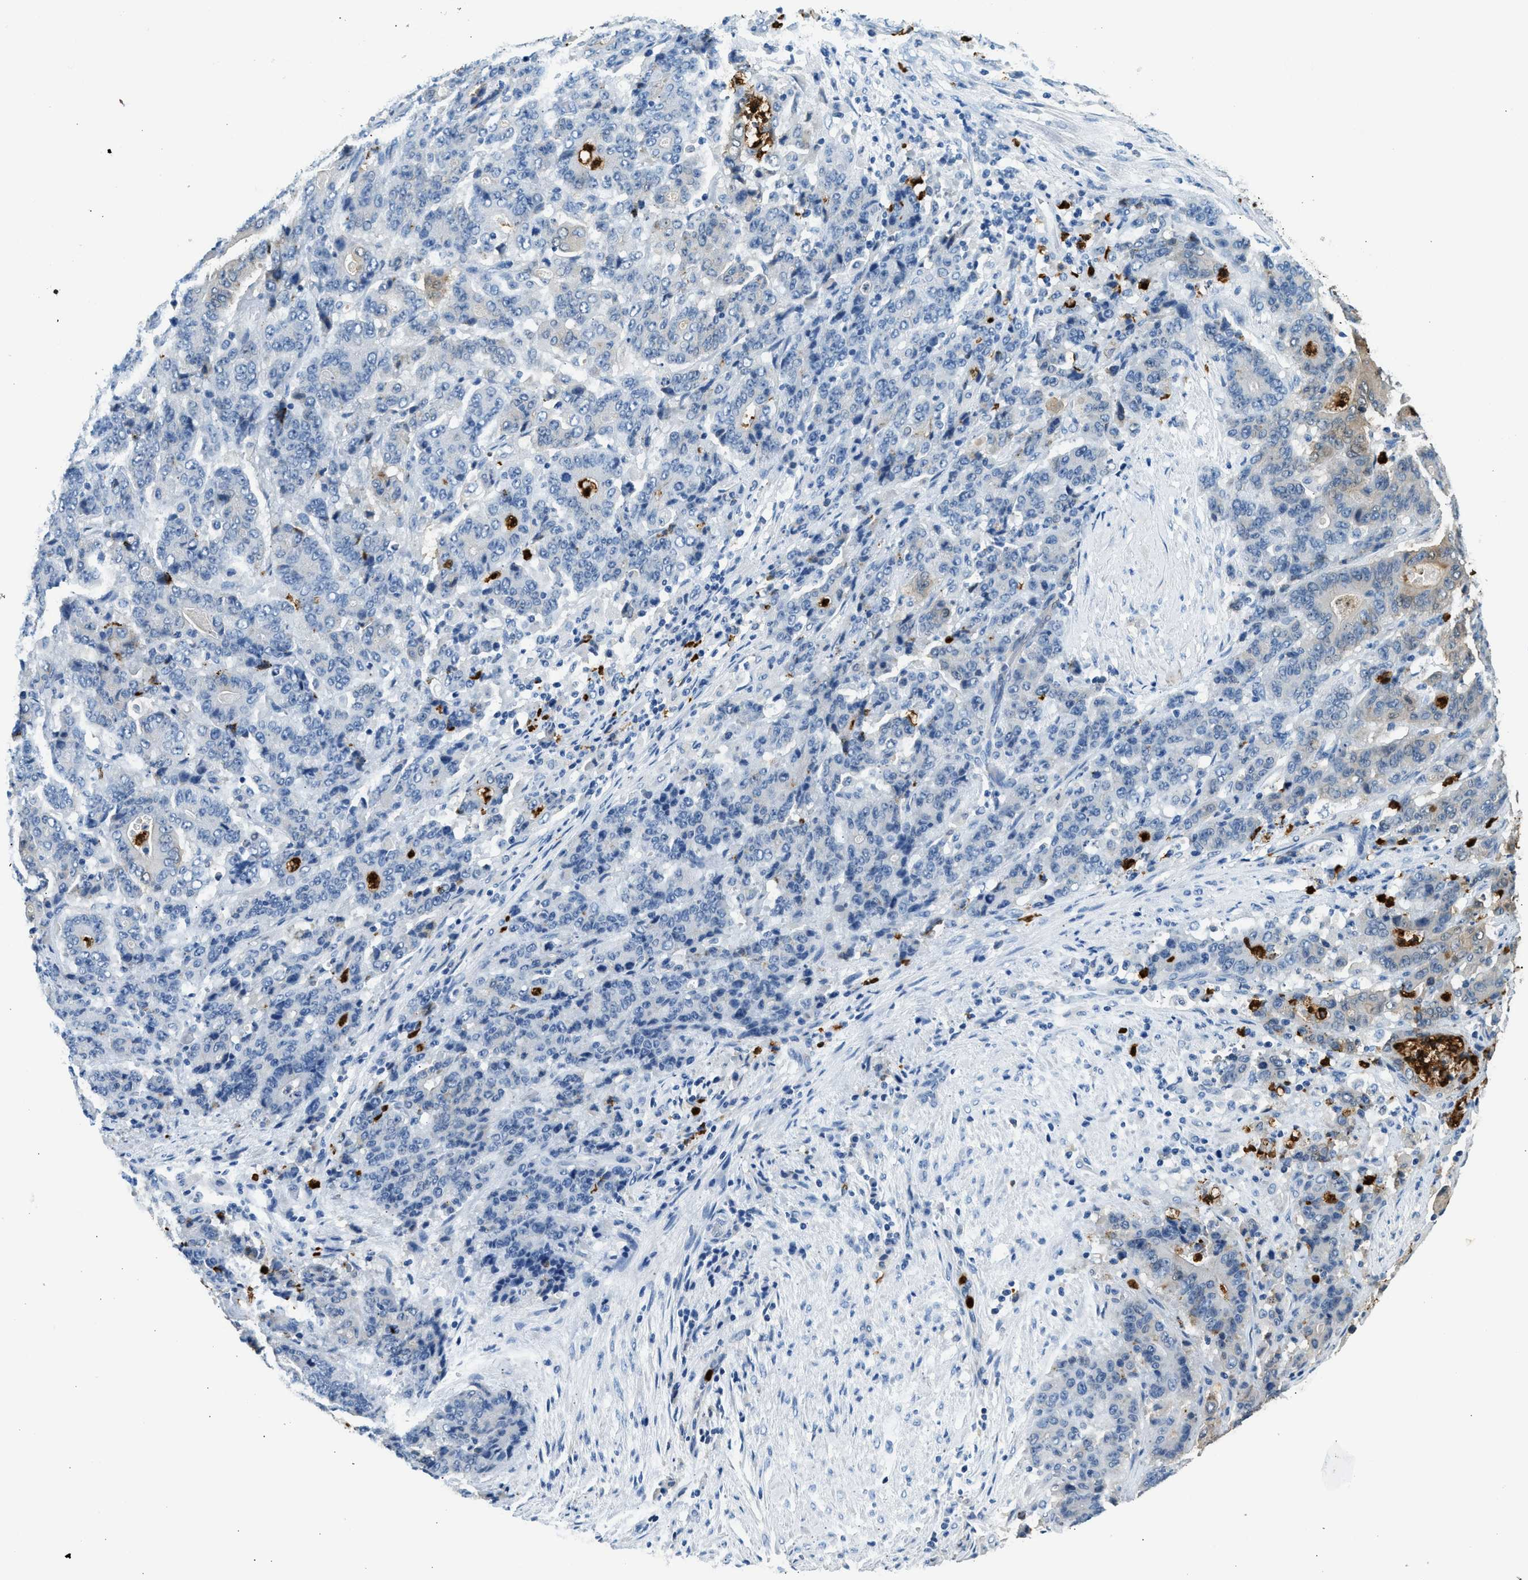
{"staining": {"intensity": "weak", "quantity": "<25%", "location": "cytoplasmic/membranous"}, "tissue": "stomach cancer", "cell_type": "Tumor cells", "image_type": "cancer", "snomed": [{"axis": "morphology", "description": "Adenocarcinoma, NOS"}, {"axis": "topography", "description": "Stomach"}], "caption": "There is no significant positivity in tumor cells of stomach cancer. (Stains: DAB immunohistochemistry with hematoxylin counter stain, Microscopy: brightfield microscopy at high magnification).", "gene": "ANXA3", "patient": {"sex": "female", "age": 73}}